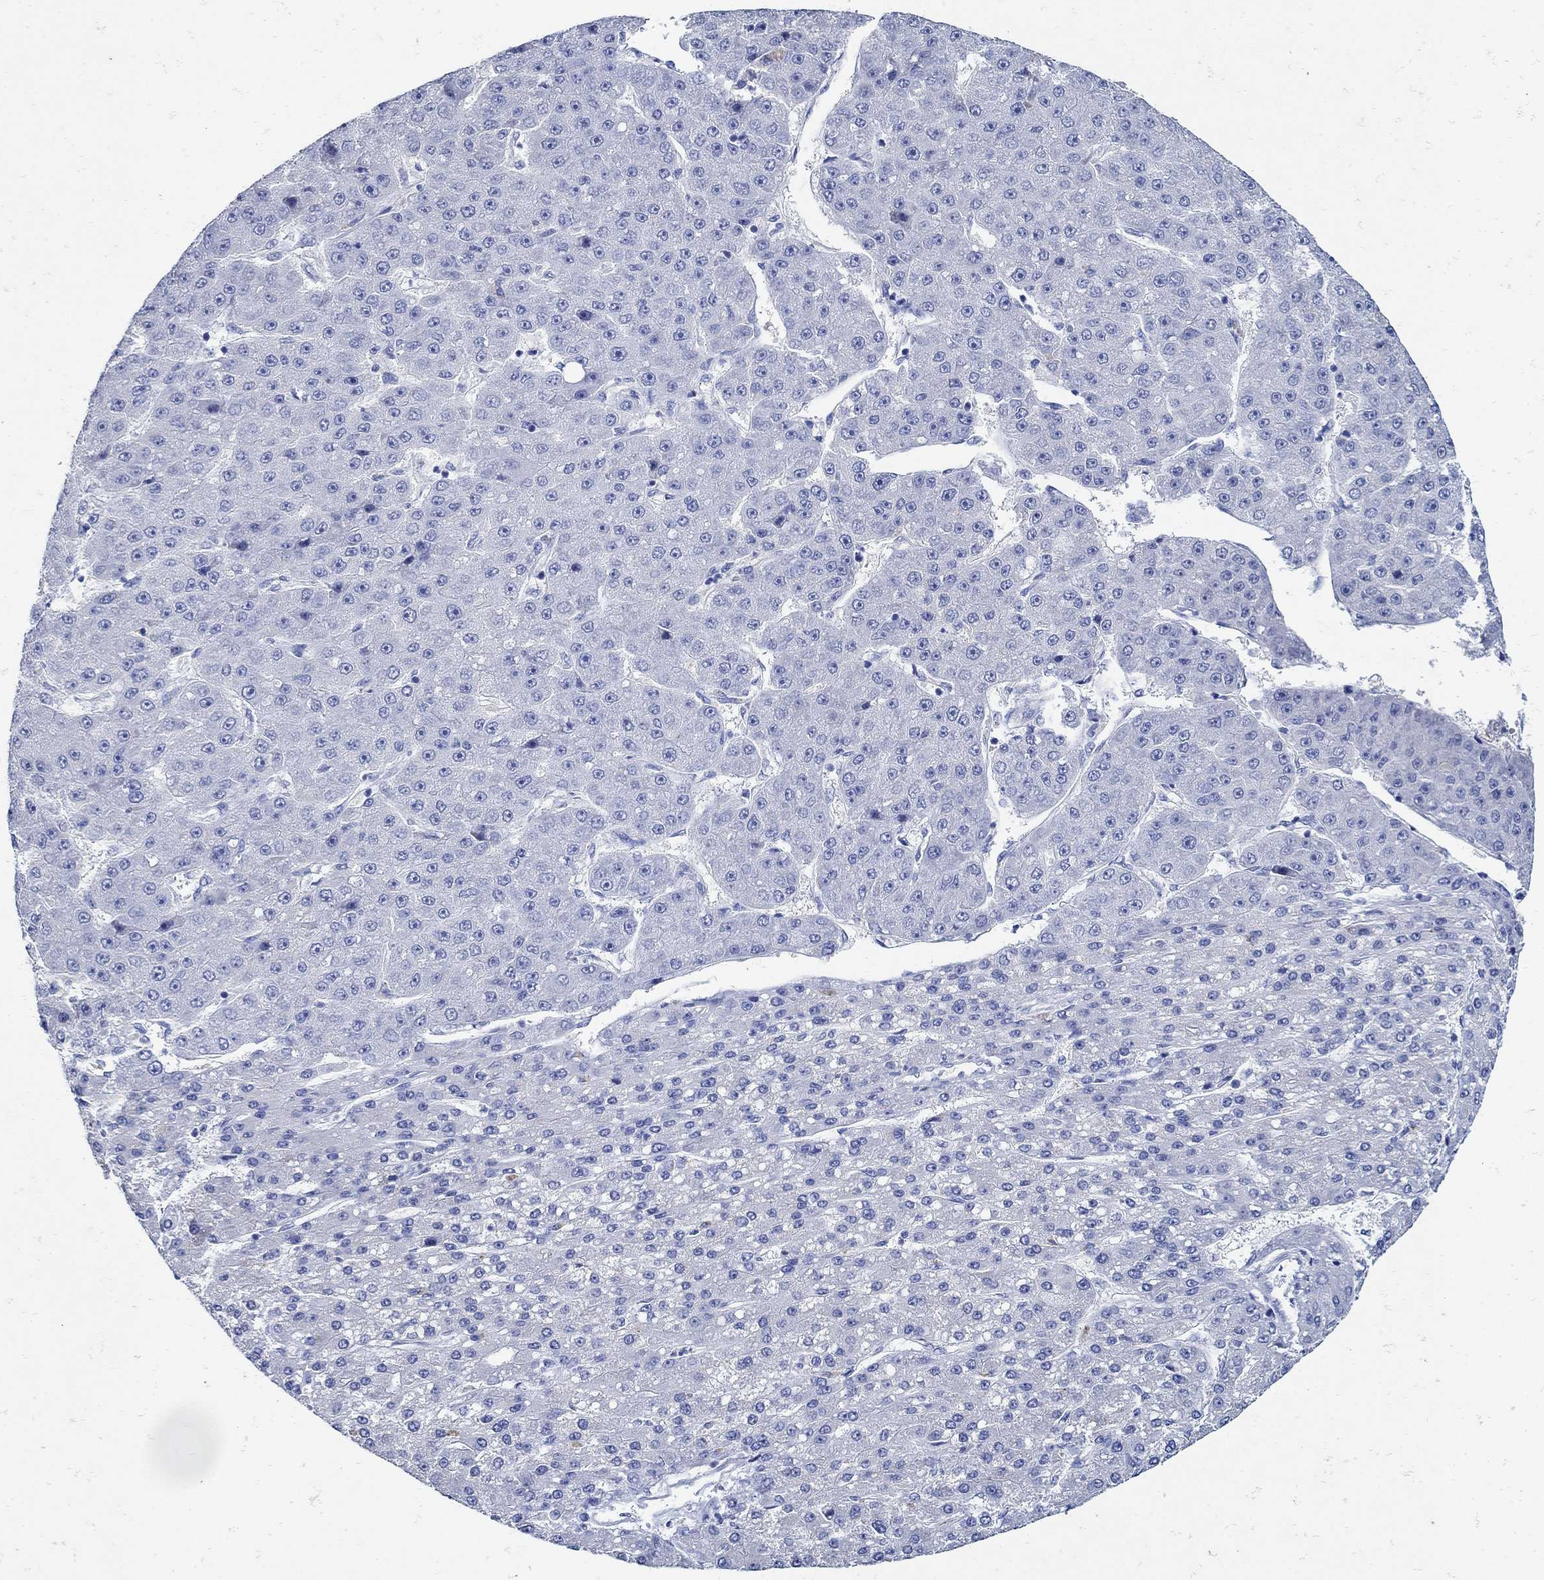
{"staining": {"intensity": "negative", "quantity": "none", "location": "none"}, "tissue": "liver cancer", "cell_type": "Tumor cells", "image_type": "cancer", "snomed": [{"axis": "morphology", "description": "Carcinoma, Hepatocellular, NOS"}, {"axis": "topography", "description": "Liver"}], "caption": "DAB immunohistochemical staining of human liver hepatocellular carcinoma displays no significant staining in tumor cells.", "gene": "NOS1", "patient": {"sex": "male", "age": 67}}